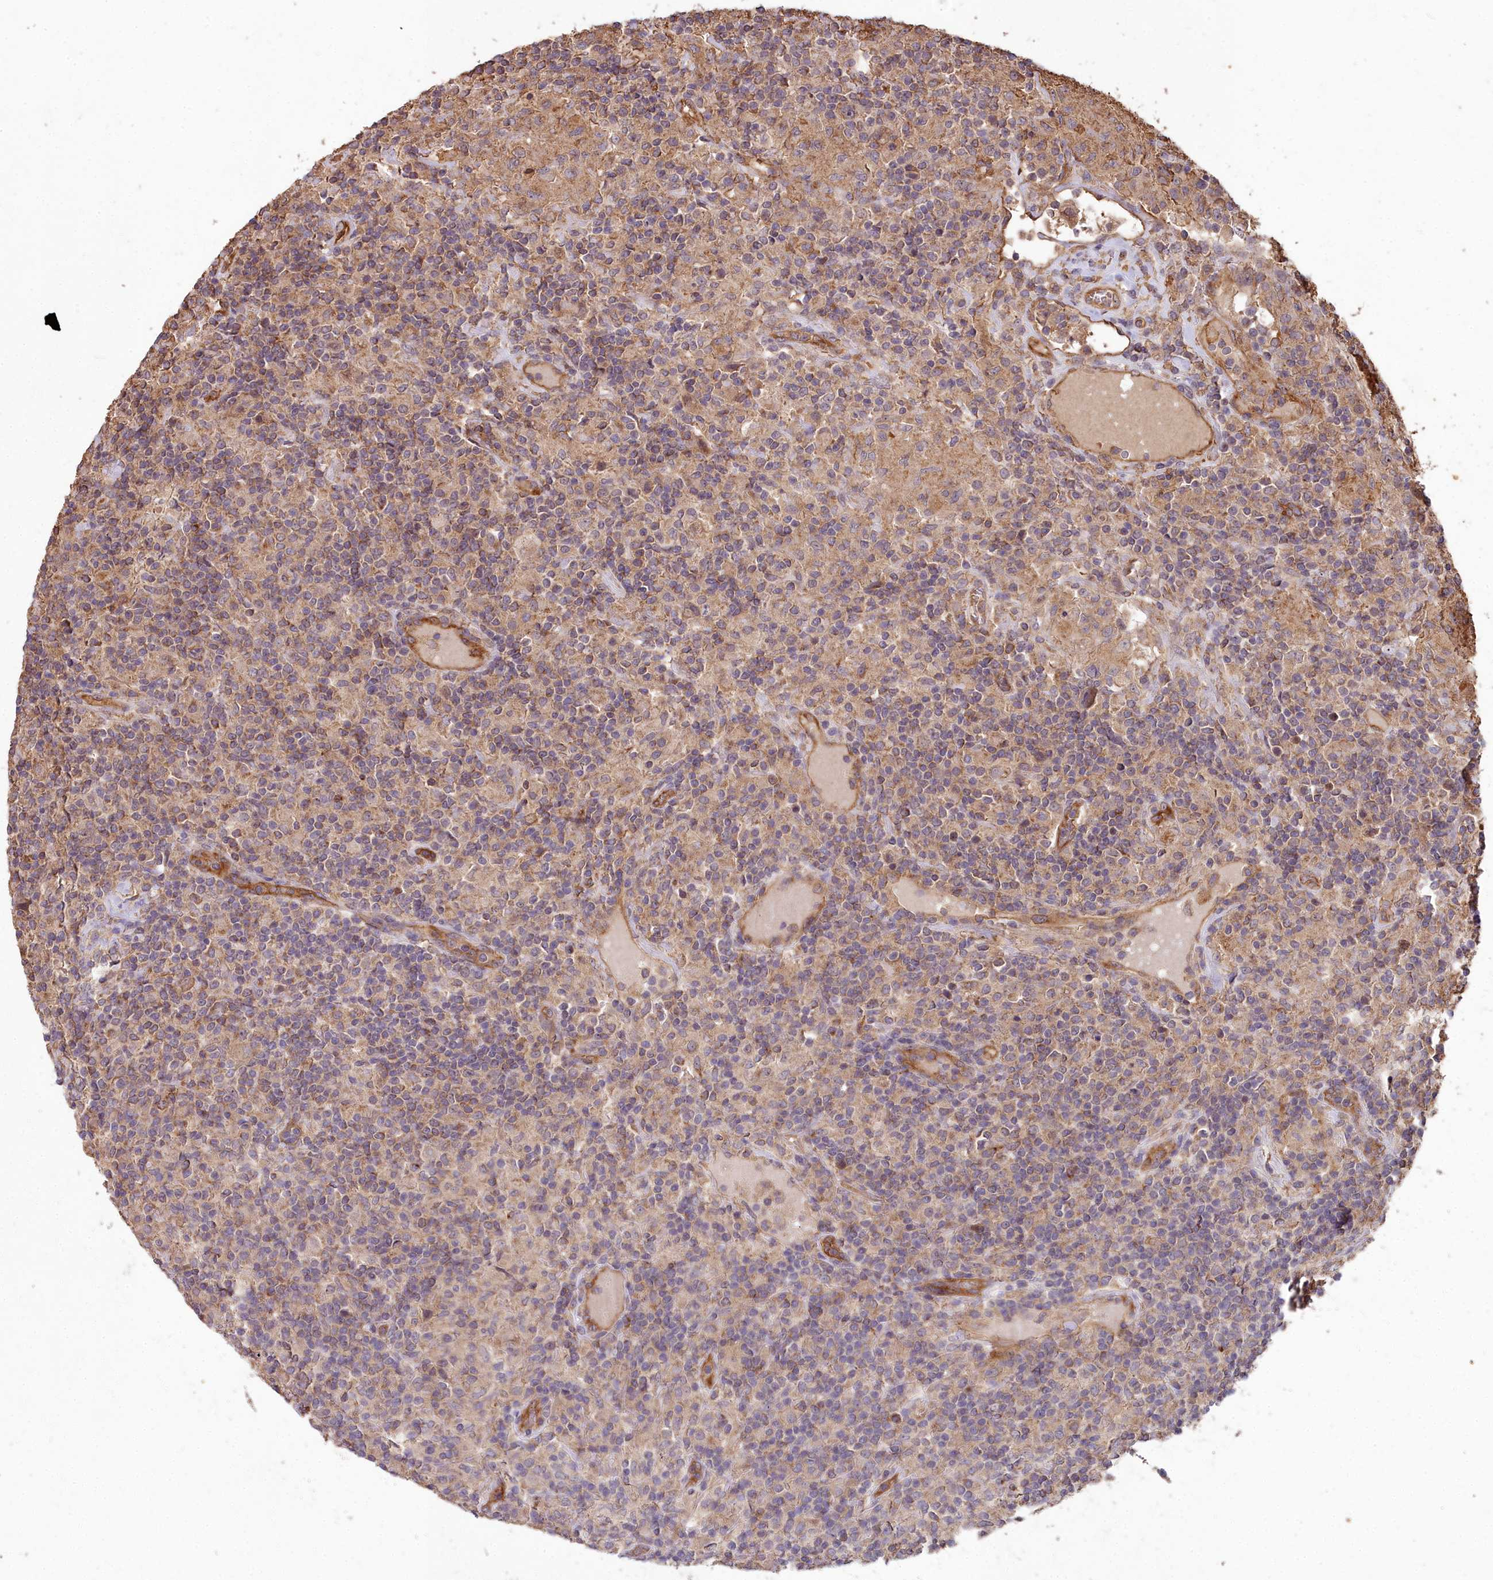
{"staining": {"intensity": "weak", "quantity": "<25%", "location": "cytoplasmic/membranous"}, "tissue": "lymphoma", "cell_type": "Tumor cells", "image_type": "cancer", "snomed": [{"axis": "morphology", "description": "Hodgkin's disease, NOS"}, {"axis": "topography", "description": "Lymph node"}], "caption": "This is an immunohistochemistry image of human lymphoma. There is no positivity in tumor cells.", "gene": "CEMIP2", "patient": {"sex": "male", "age": 70}}